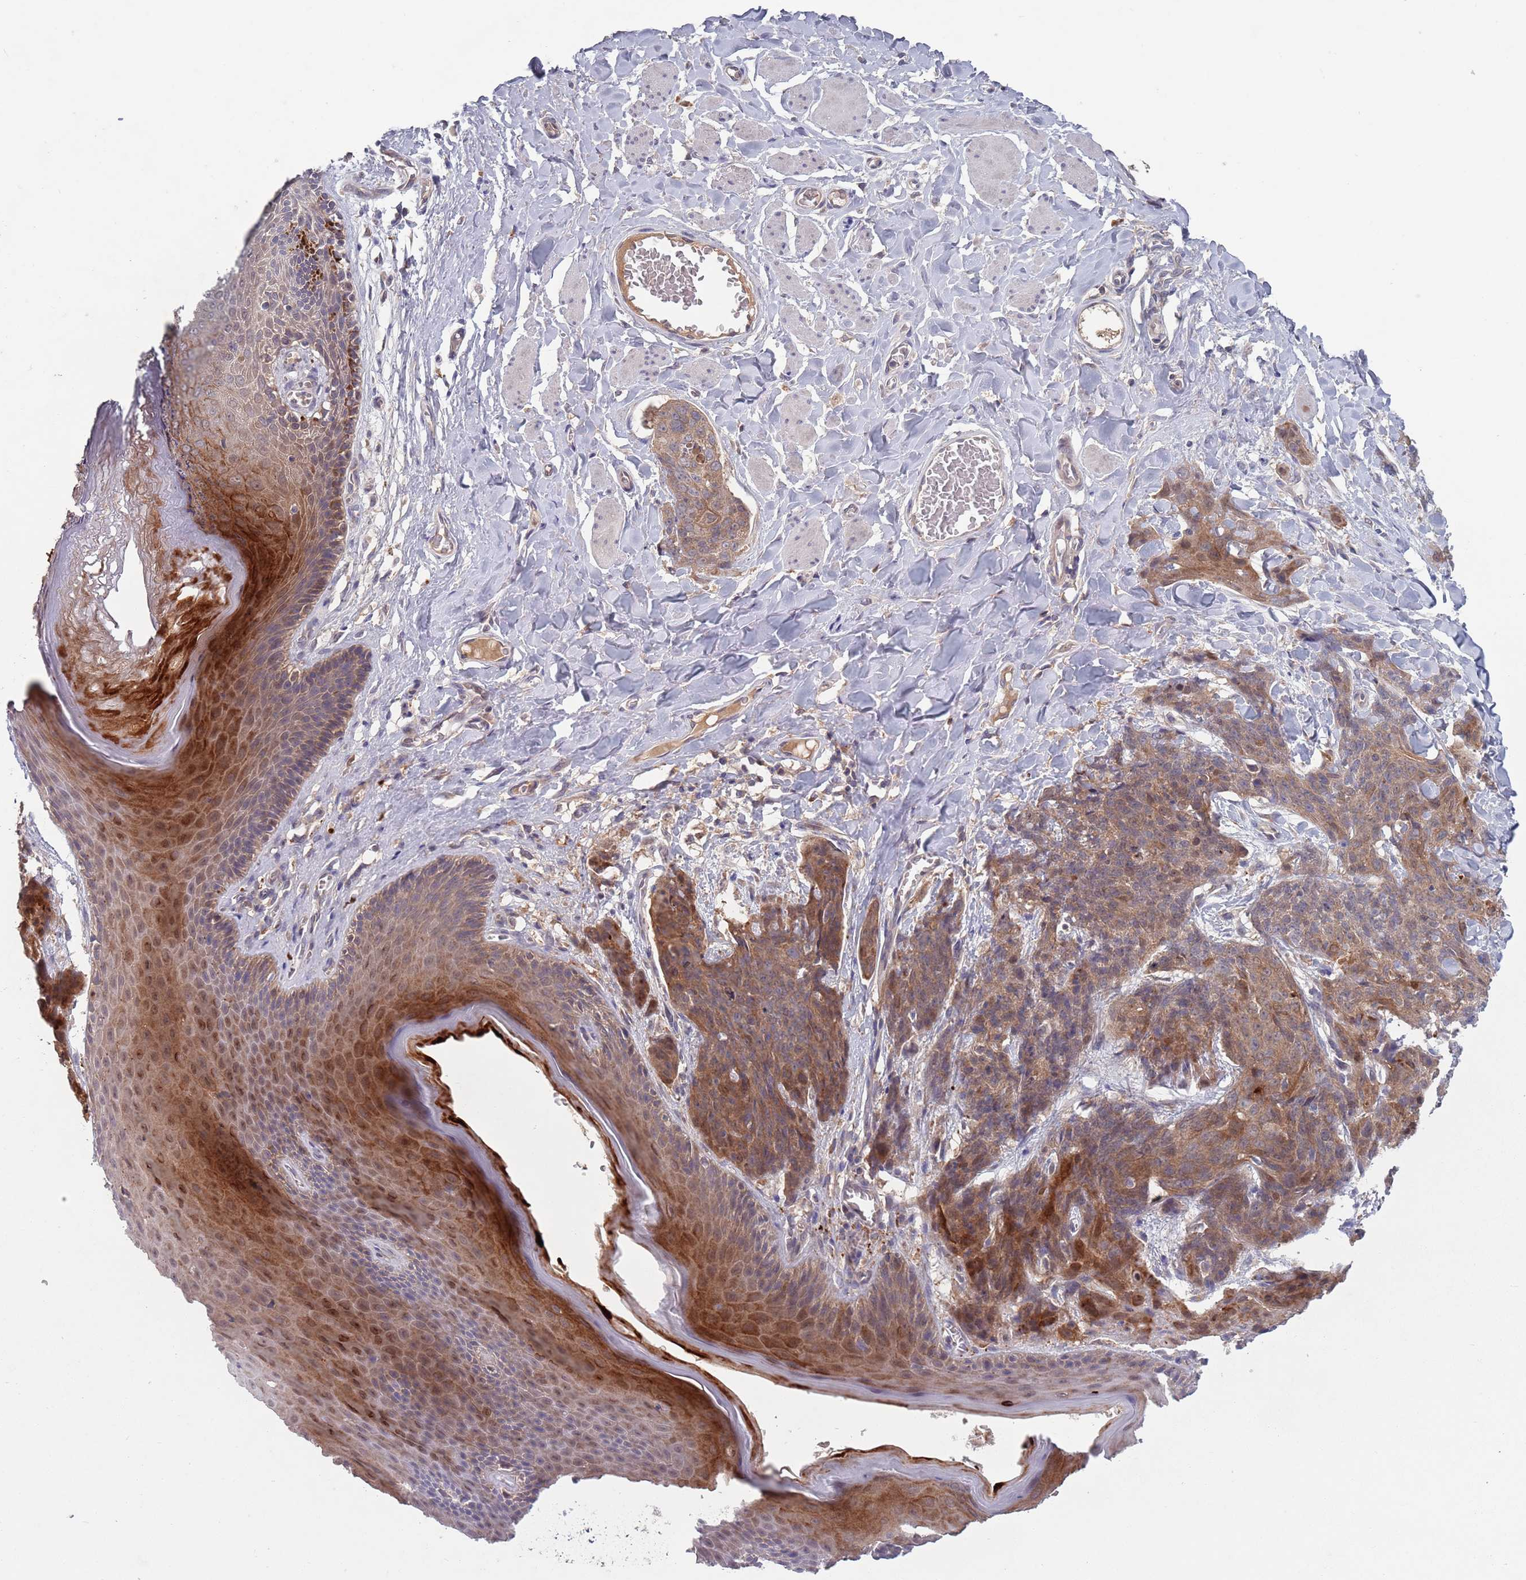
{"staining": {"intensity": "moderate", "quantity": ">75%", "location": "cytoplasmic/membranous"}, "tissue": "skin cancer", "cell_type": "Tumor cells", "image_type": "cancer", "snomed": [{"axis": "morphology", "description": "Squamous cell carcinoma, NOS"}, {"axis": "topography", "description": "Skin"}, {"axis": "topography", "description": "Vulva"}], "caption": "Human squamous cell carcinoma (skin) stained for a protein (brown) demonstrates moderate cytoplasmic/membranous positive positivity in about >75% of tumor cells.", "gene": "TYW1", "patient": {"sex": "female", "age": 85}}